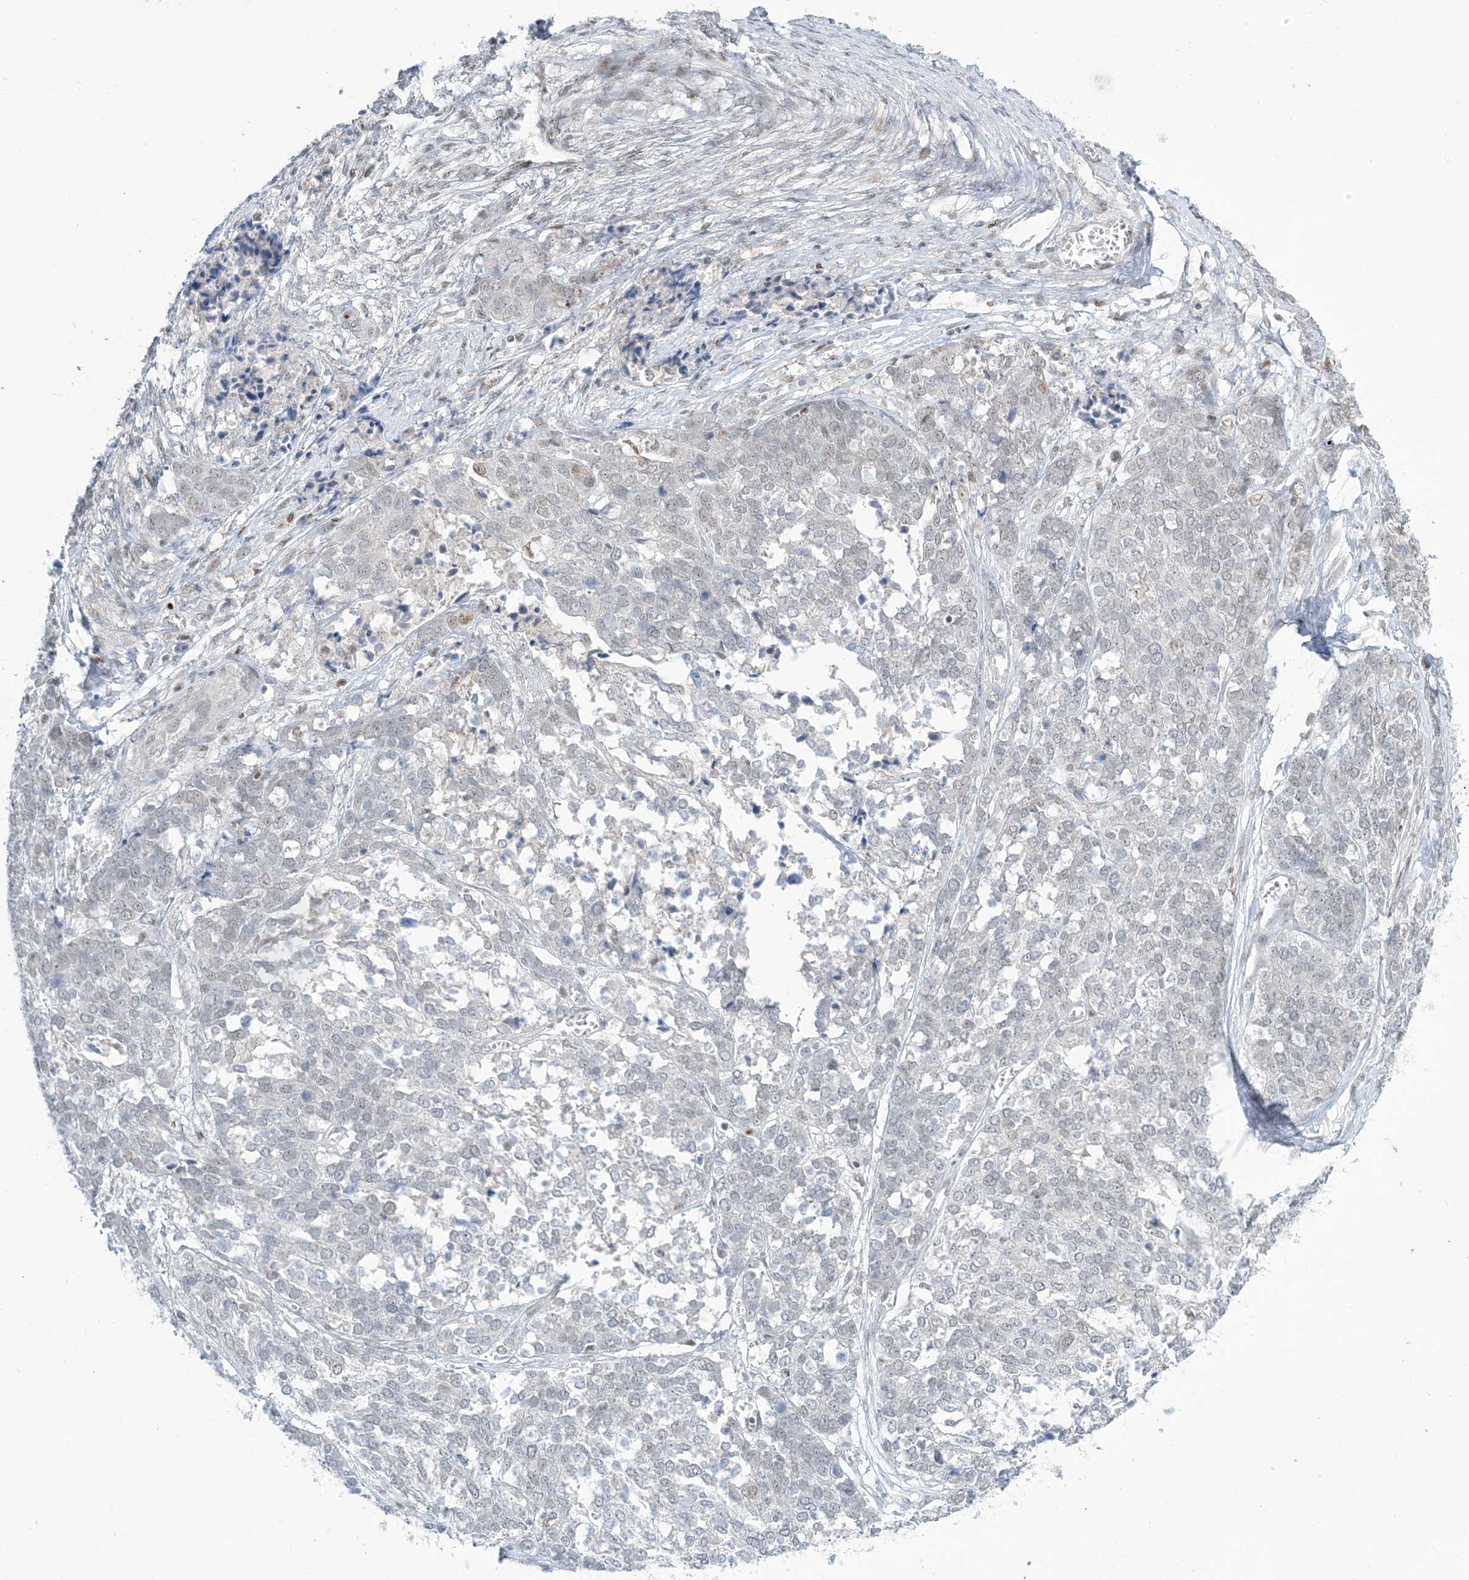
{"staining": {"intensity": "negative", "quantity": "none", "location": "none"}, "tissue": "ovarian cancer", "cell_type": "Tumor cells", "image_type": "cancer", "snomed": [{"axis": "morphology", "description": "Cystadenocarcinoma, serous, NOS"}, {"axis": "topography", "description": "Ovary"}], "caption": "Human ovarian serous cystadenocarcinoma stained for a protein using IHC demonstrates no positivity in tumor cells.", "gene": "TFPT", "patient": {"sex": "female", "age": 44}}